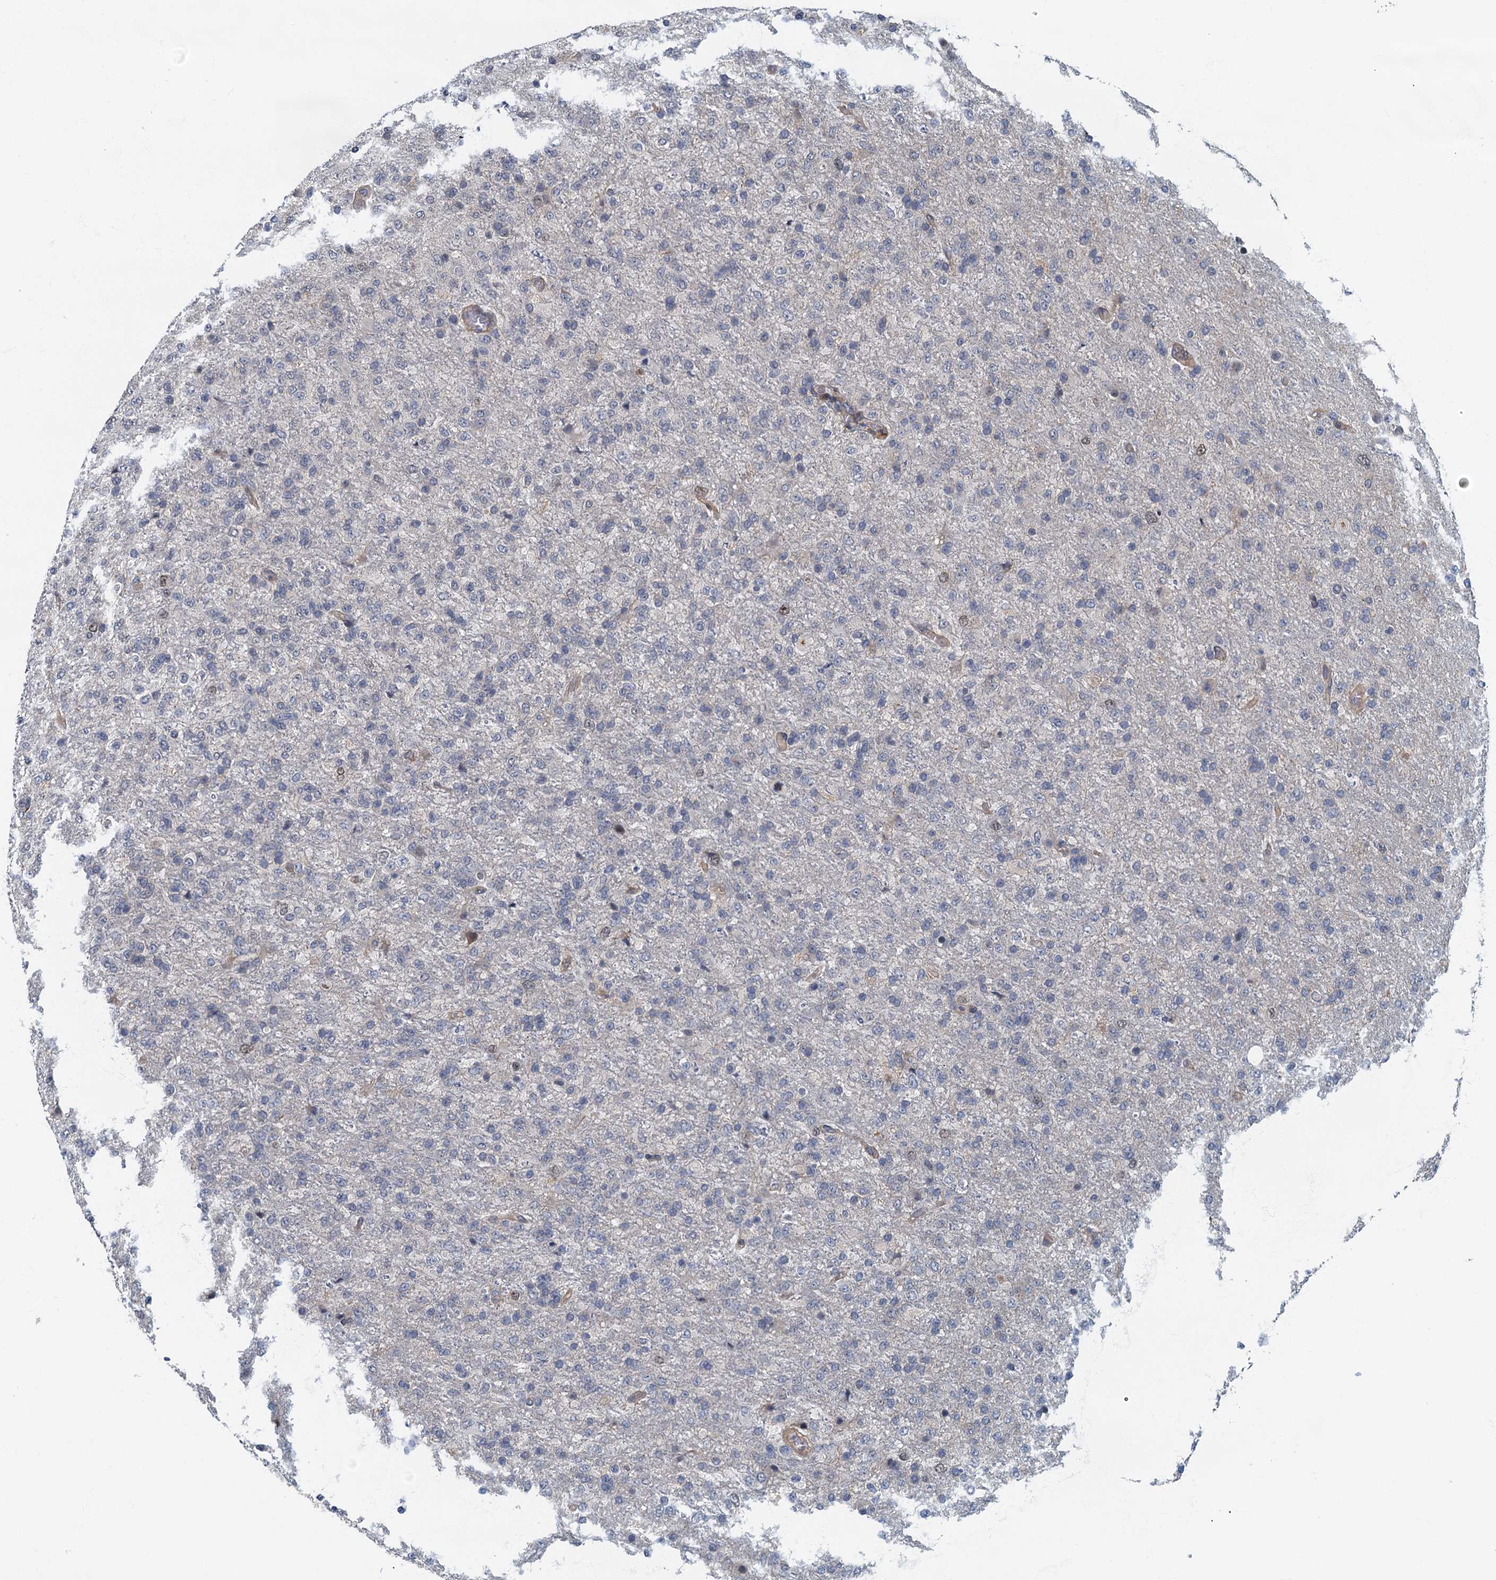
{"staining": {"intensity": "negative", "quantity": "none", "location": "none"}, "tissue": "glioma", "cell_type": "Tumor cells", "image_type": "cancer", "snomed": [{"axis": "morphology", "description": "Glioma, malignant, High grade"}, {"axis": "topography", "description": "Brain"}], "caption": "Immunohistochemical staining of human glioma exhibits no significant staining in tumor cells.", "gene": "CKAP2L", "patient": {"sex": "female", "age": 74}}